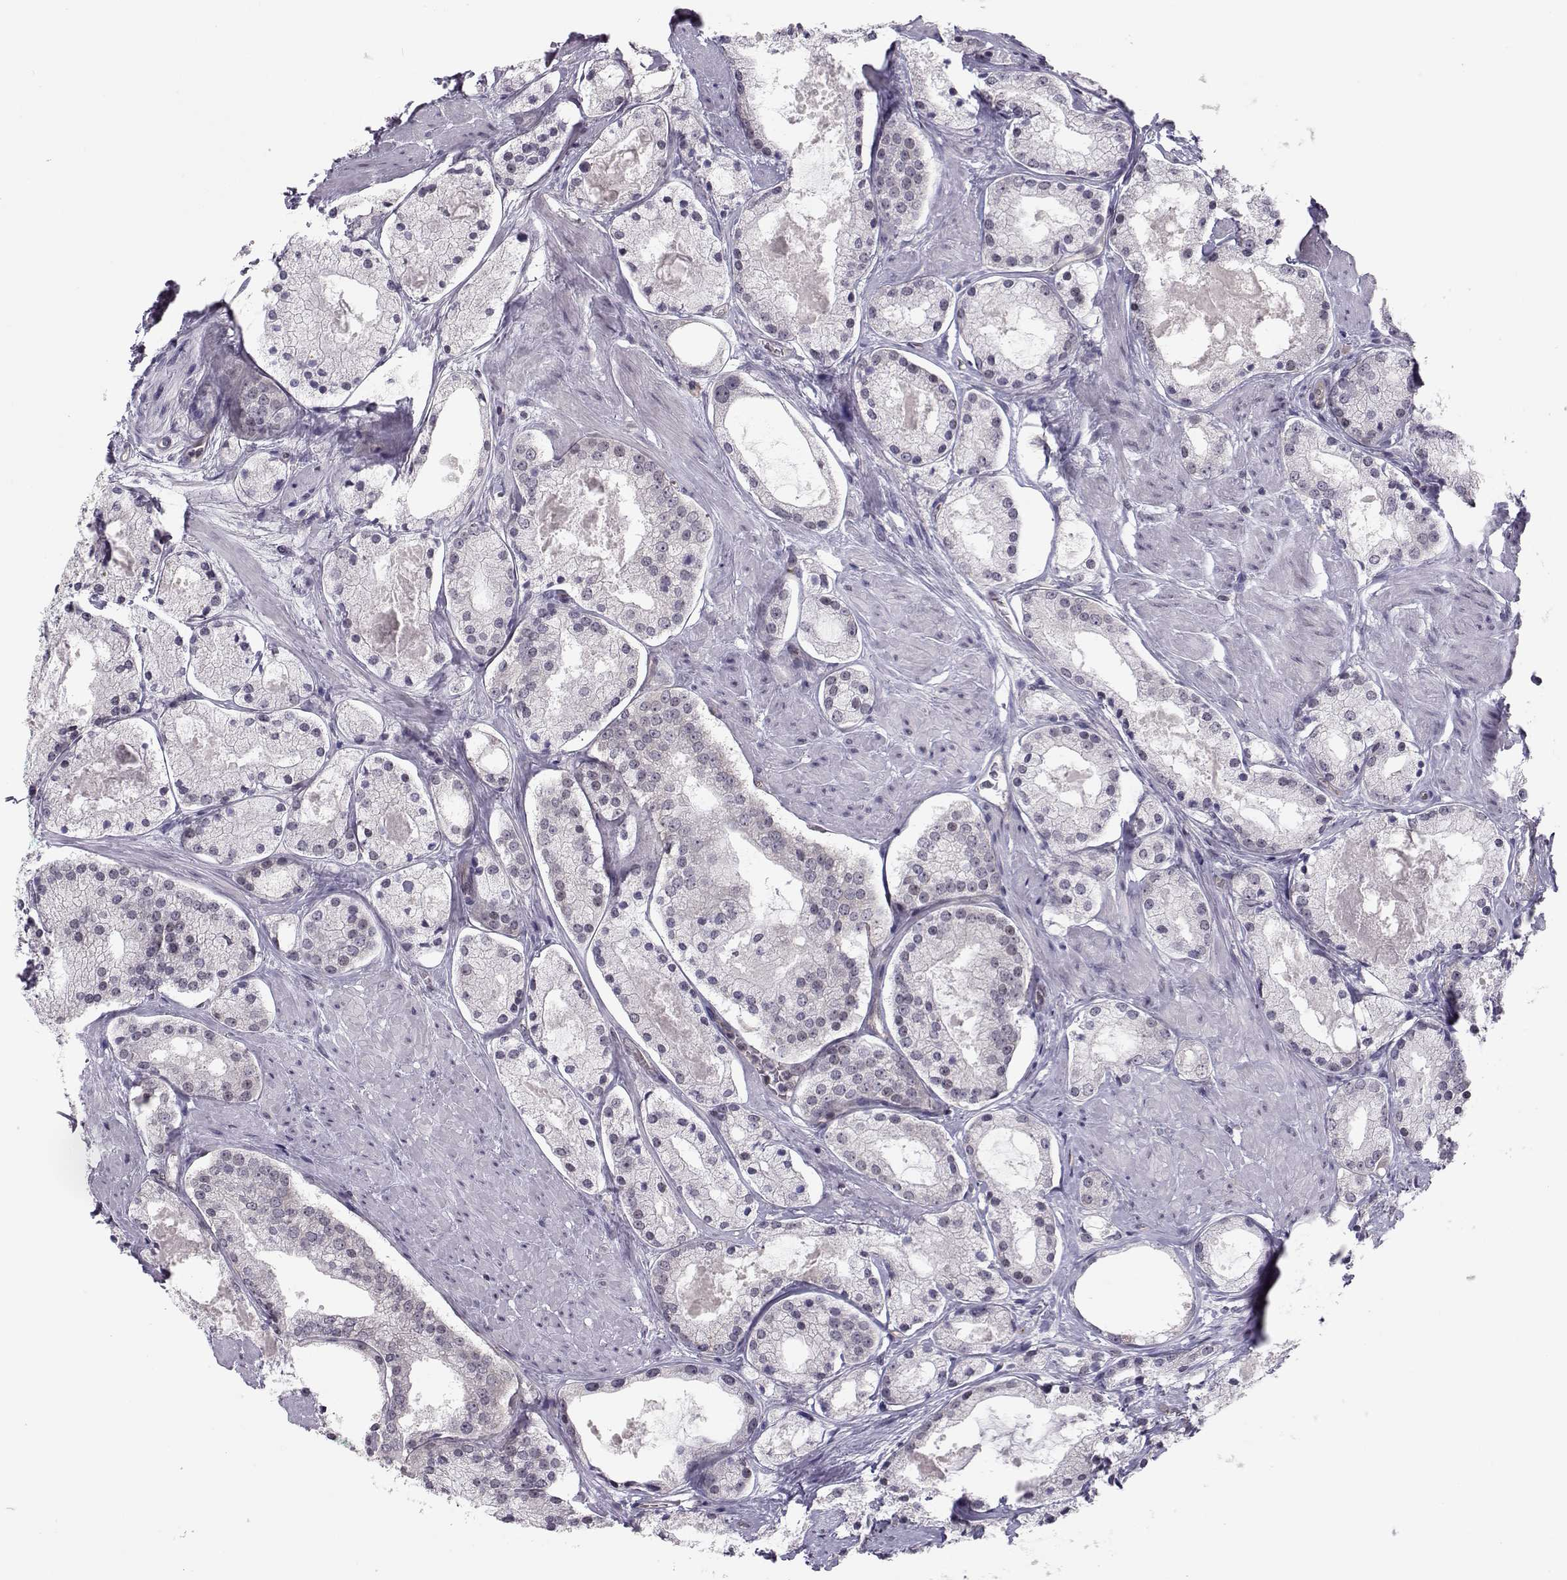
{"staining": {"intensity": "negative", "quantity": "none", "location": "none"}, "tissue": "prostate cancer", "cell_type": "Tumor cells", "image_type": "cancer", "snomed": [{"axis": "morphology", "description": "Adenocarcinoma, NOS"}, {"axis": "morphology", "description": "Adenocarcinoma, High grade"}, {"axis": "topography", "description": "Prostate"}], "caption": "Prostate cancer (adenocarcinoma) was stained to show a protein in brown. There is no significant expression in tumor cells. The staining was performed using DAB (3,3'-diaminobenzidine) to visualize the protein expression in brown, while the nuclei were stained in blue with hematoxylin (Magnification: 20x).", "gene": "KIF13B", "patient": {"sex": "male", "age": 64}}